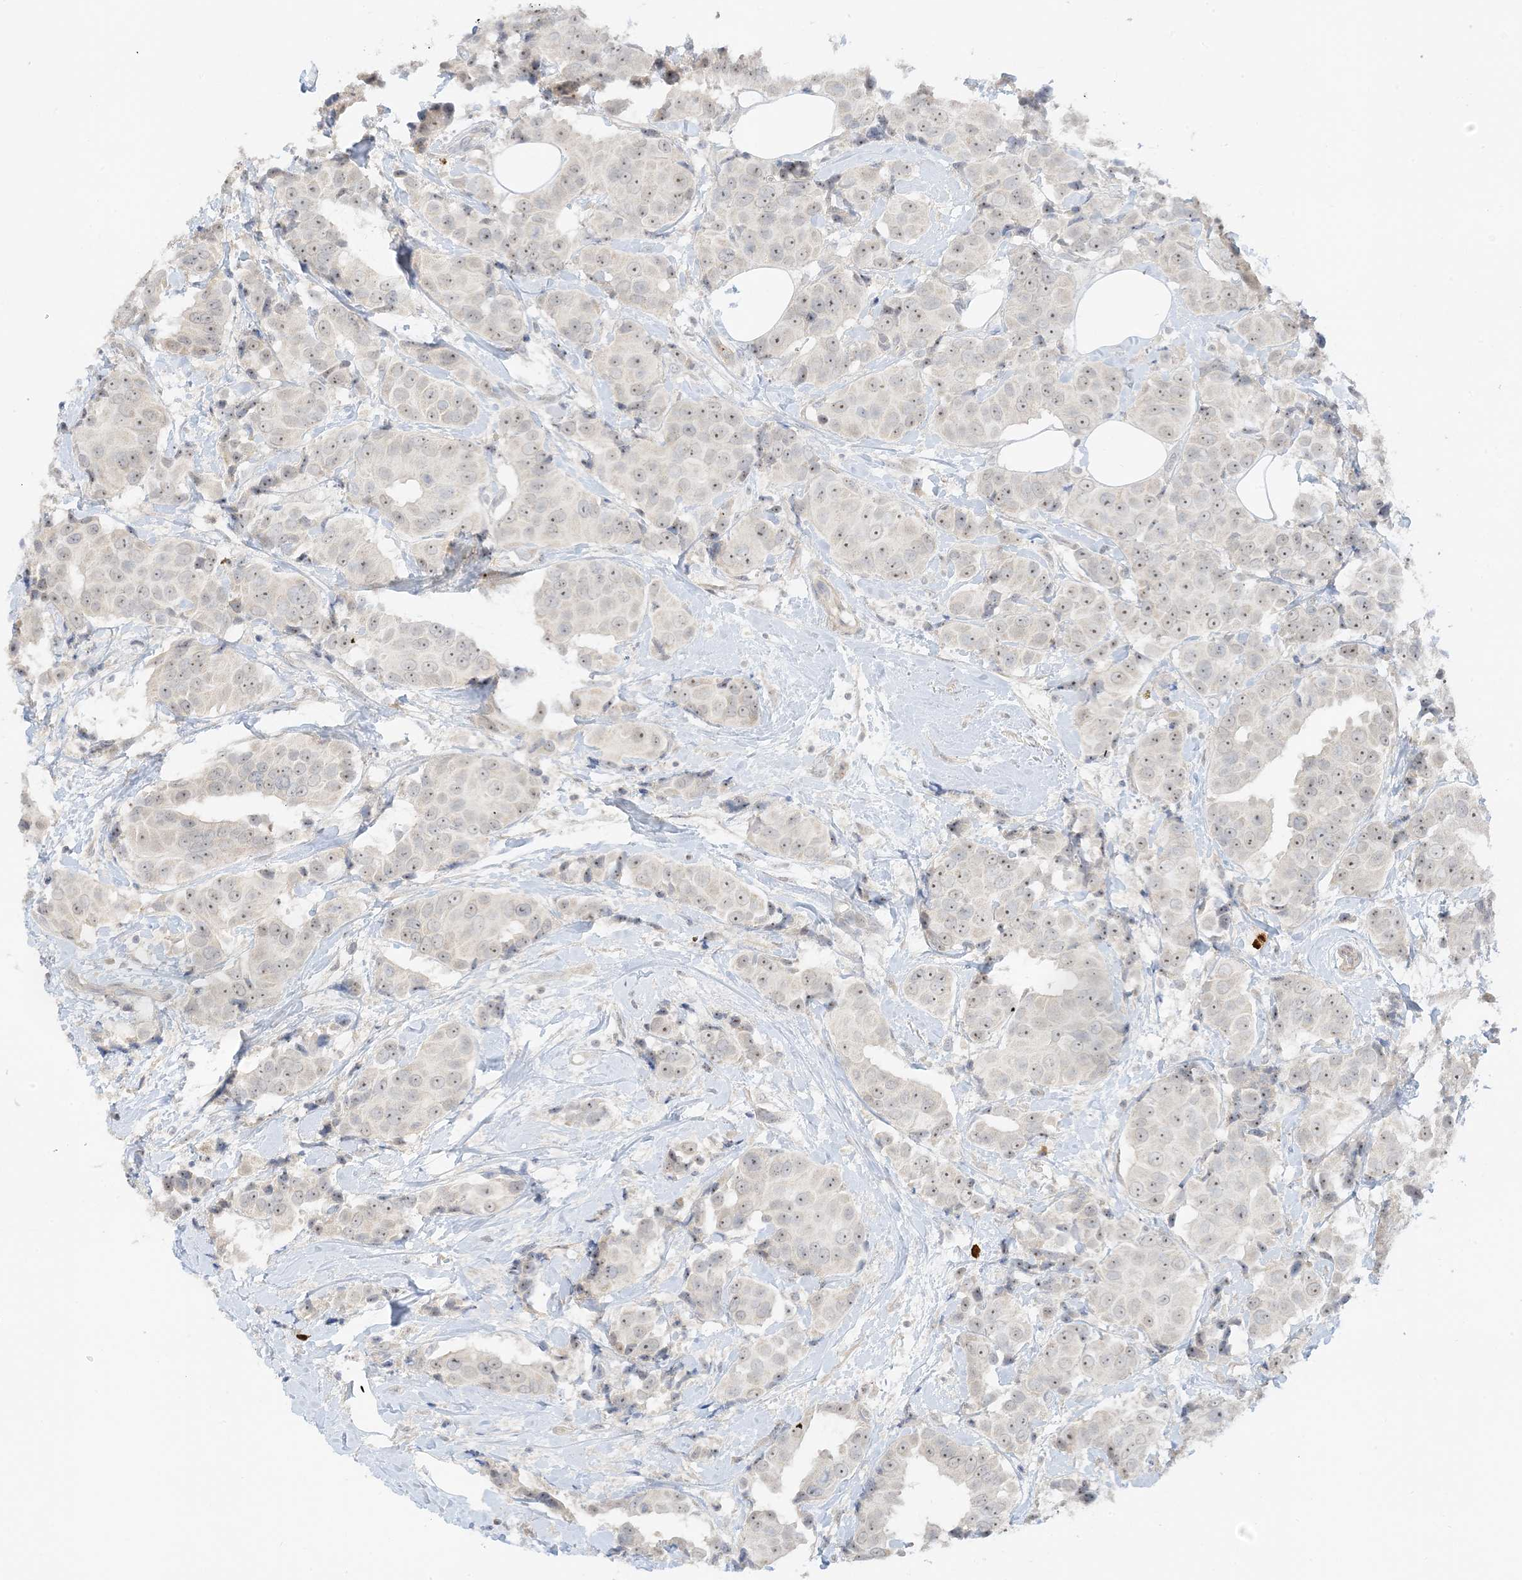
{"staining": {"intensity": "moderate", "quantity": ">75%", "location": "nuclear"}, "tissue": "breast cancer", "cell_type": "Tumor cells", "image_type": "cancer", "snomed": [{"axis": "morphology", "description": "Normal tissue, NOS"}, {"axis": "morphology", "description": "Duct carcinoma"}, {"axis": "topography", "description": "Breast"}], "caption": "This image shows IHC staining of human infiltrating ductal carcinoma (breast), with medium moderate nuclear staining in approximately >75% of tumor cells.", "gene": "ETAA1", "patient": {"sex": "female", "age": 39}}